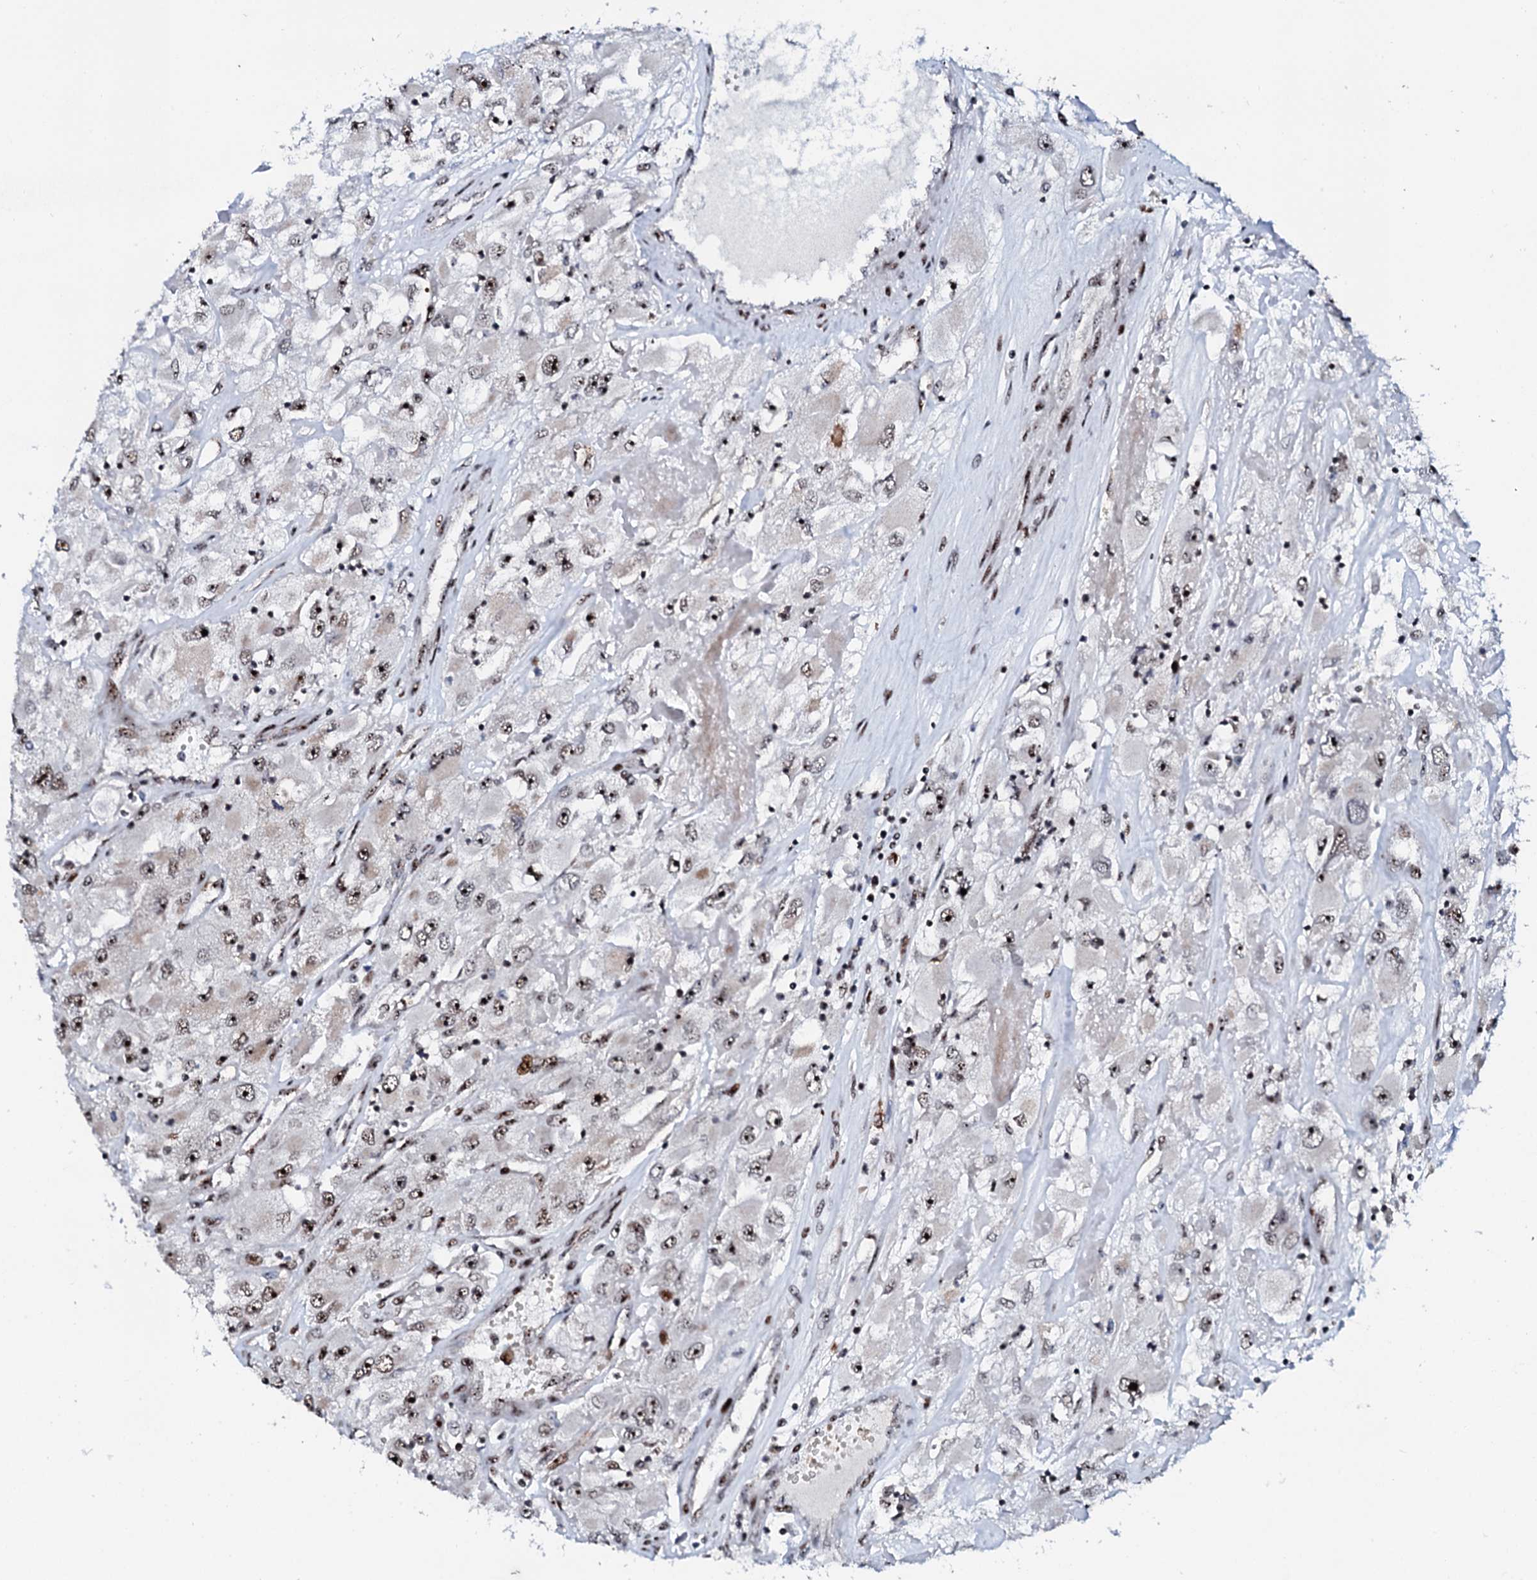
{"staining": {"intensity": "moderate", "quantity": "25%-75%", "location": "nuclear"}, "tissue": "renal cancer", "cell_type": "Tumor cells", "image_type": "cancer", "snomed": [{"axis": "morphology", "description": "Adenocarcinoma, NOS"}, {"axis": "topography", "description": "Kidney"}], "caption": "Brown immunohistochemical staining in renal adenocarcinoma displays moderate nuclear positivity in approximately 25%-75% of tumor cells.", "gene": "NEUROG3", "patient": {"sex": "female", "age": 52}}